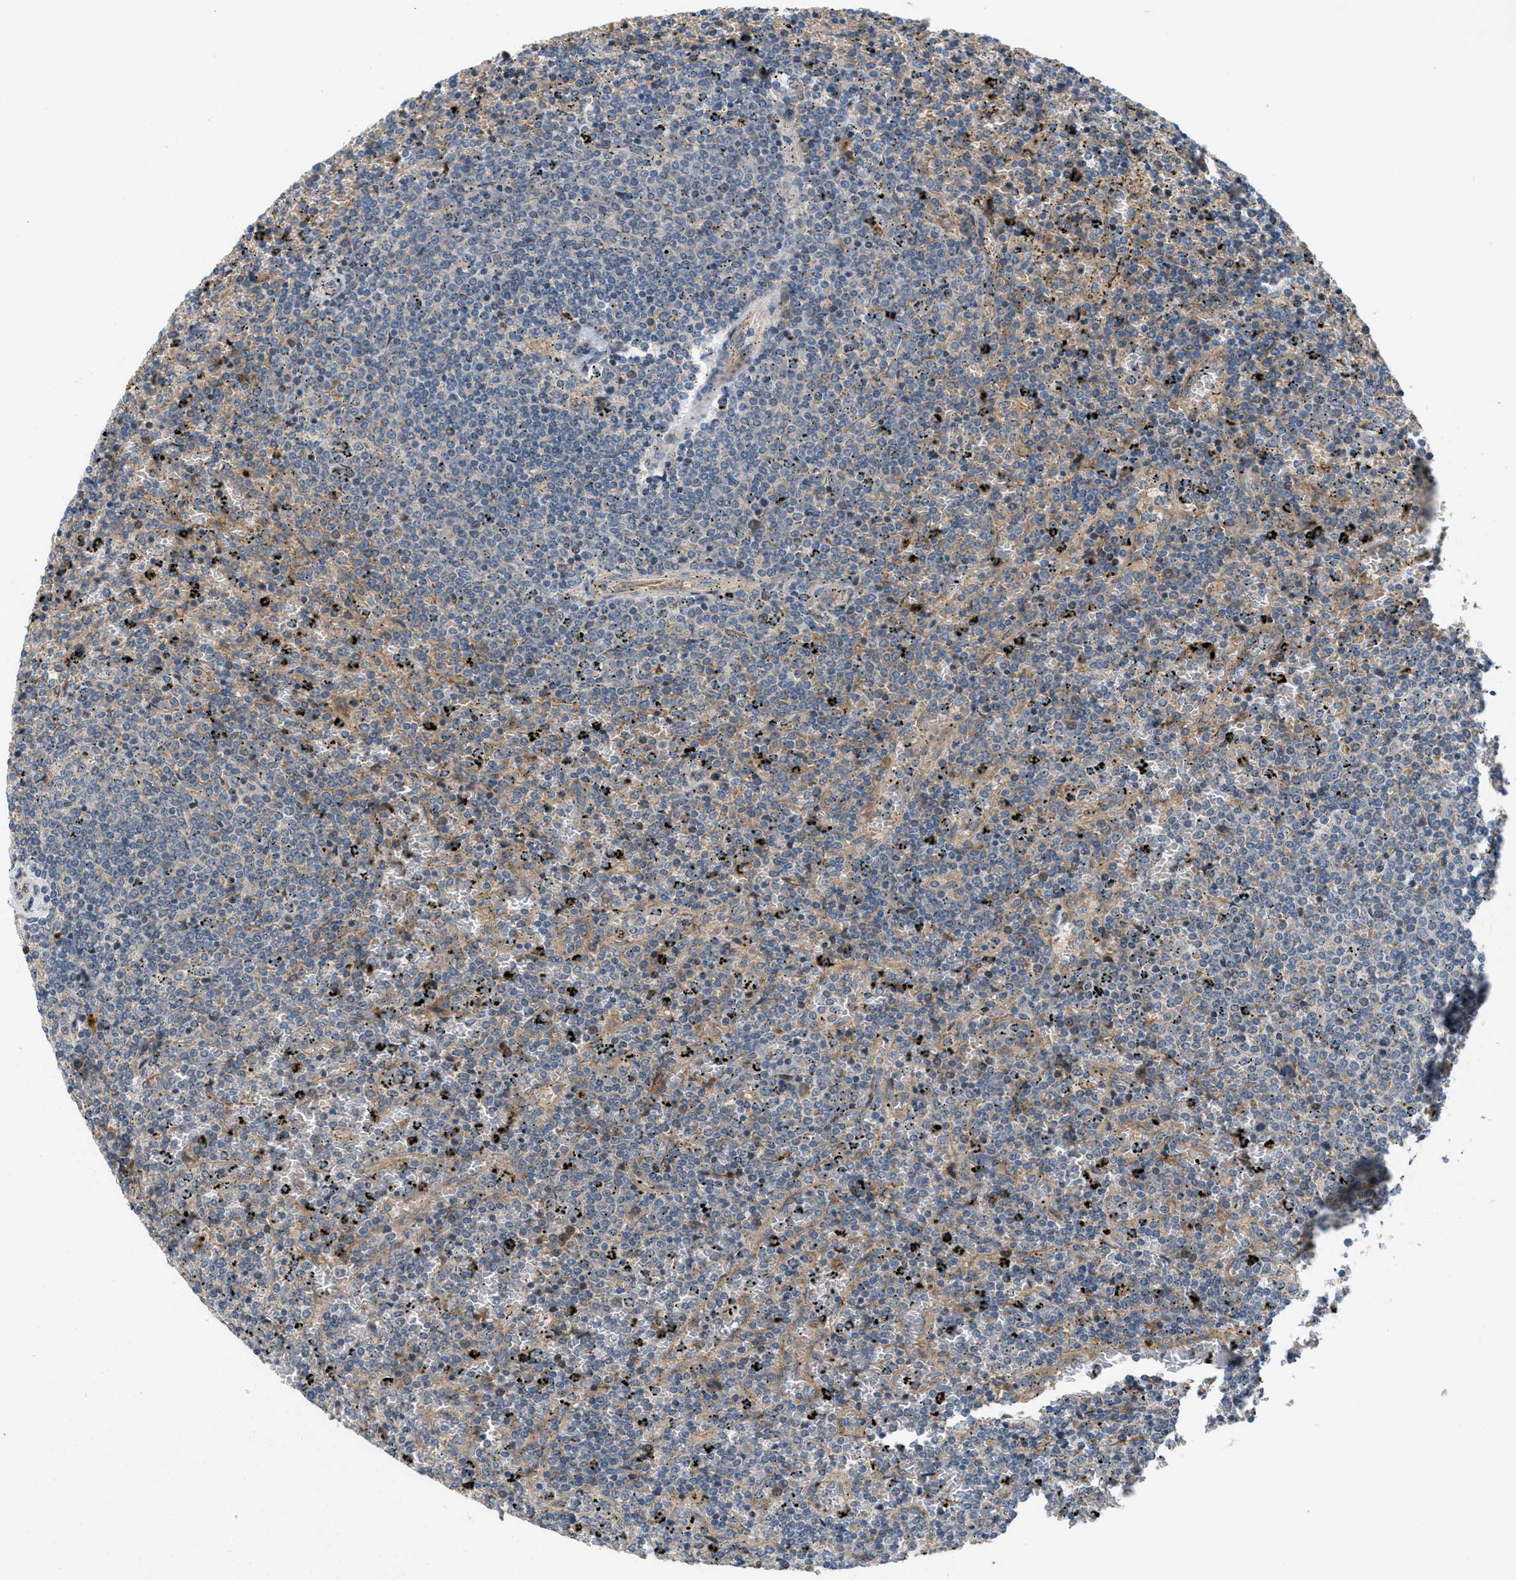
{"staining": {"intensity": "negative", "quantity": "none", "location": "none"}, "tissue": "lymphoma", "cell_type": "Tumor cells", "image_type": "cancer", "snomed": [{"axis": "morphology", "description": "Malignant lymphoma, non-Hodgkin's type, Low grade"}, {"axis": "topography", "description": "Spleen"}], "caption": "Tumor cells show no significant staining in malignant lymphoma, non-Hodgkin's type (low-grade). (IHC, brightfield microscopy, high magnification).", "gene": "ADCY6", "patient": {"sex": "female", "age": 77}}